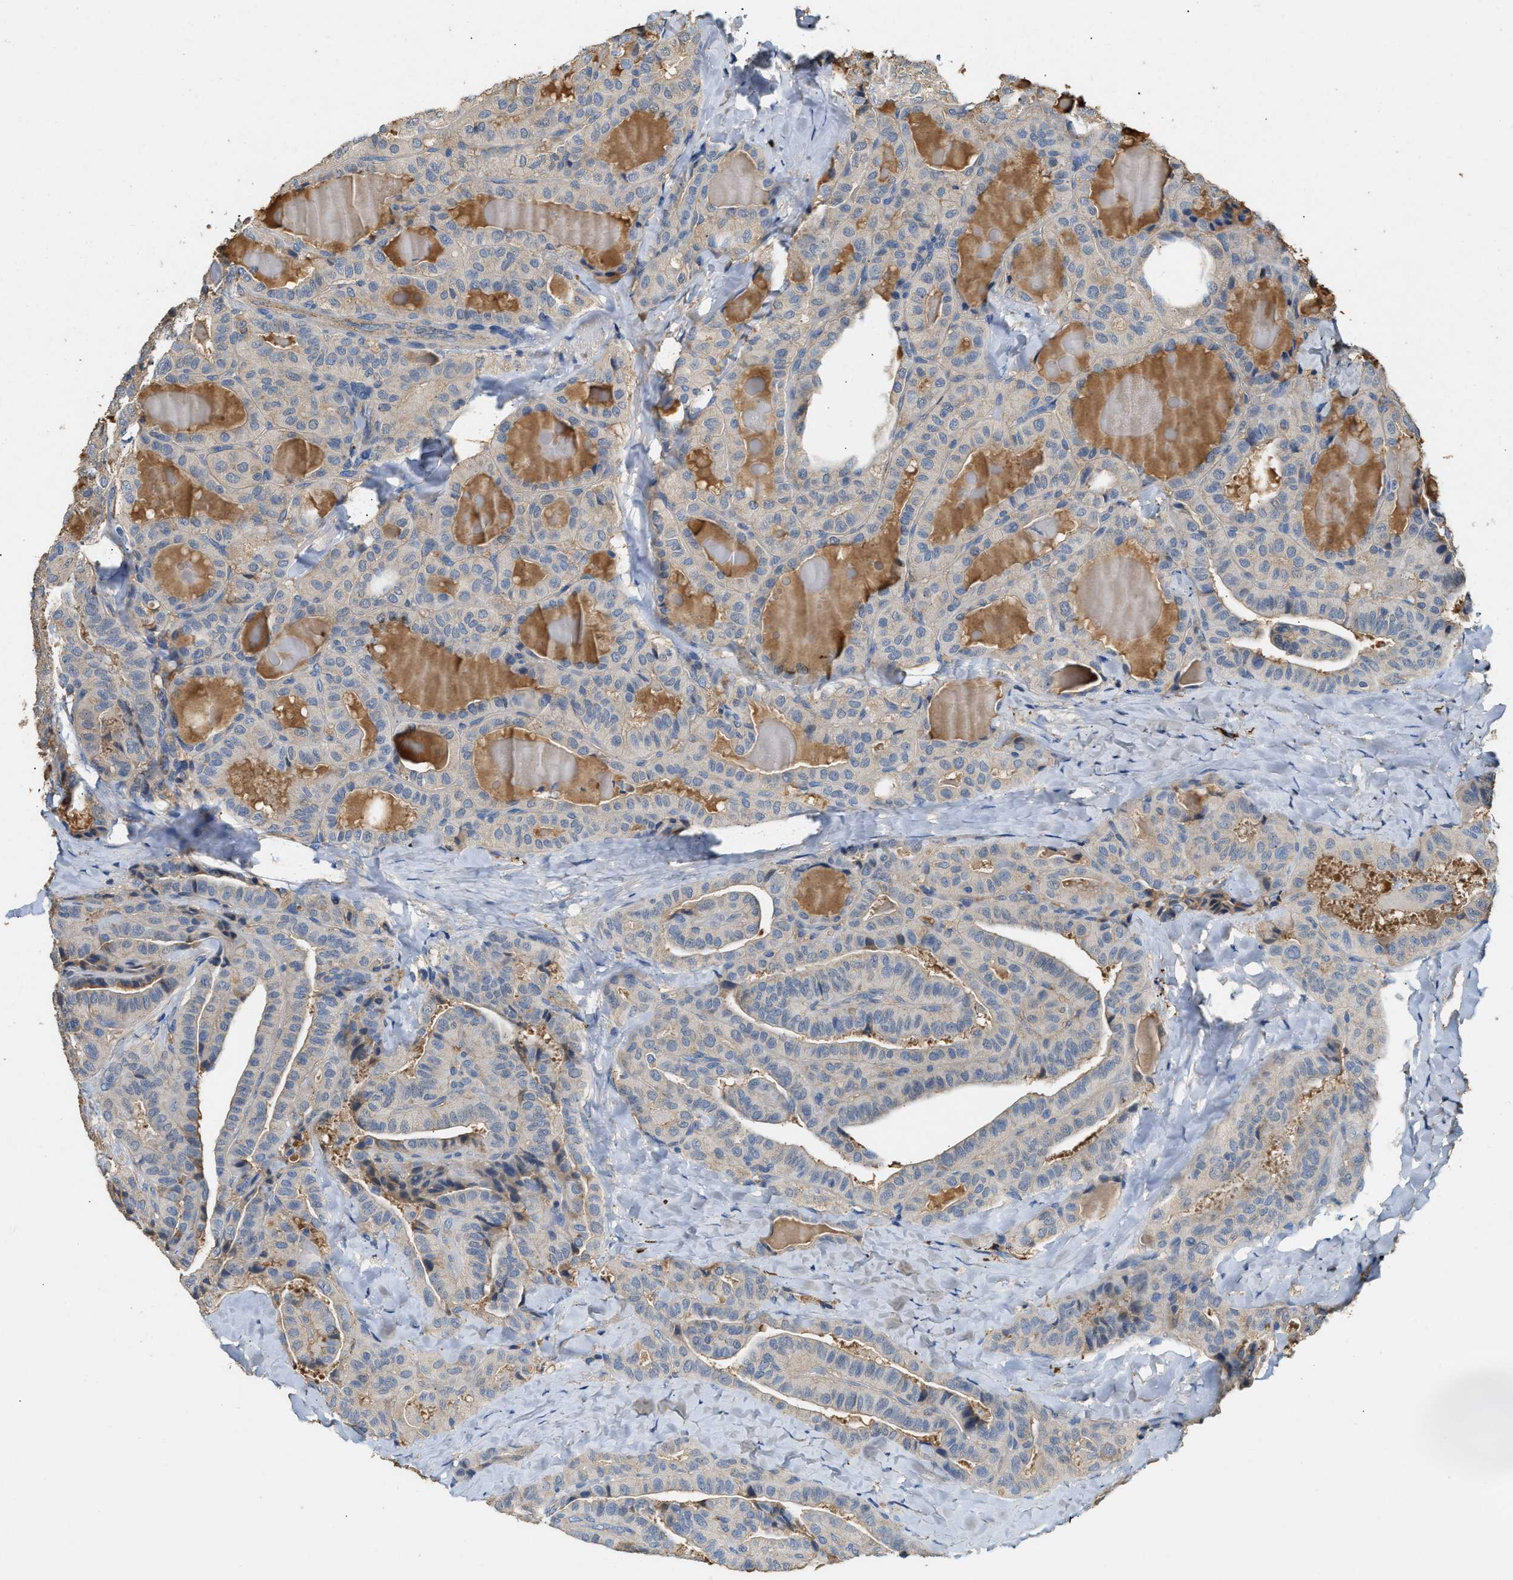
{"staining": {"intensity": "negative", "quantity": "none", "location": "none"}, "tissue": "thyroid cancer", "cell_type": "Tumor cells", "image_type": "cancer", "snomed": [{"axis": "morphology", "description": "Papillary adenocarcinoma, NOS"}, {"axis": "topography", "description": "Thyroid gland"}], "caption": "Immunohistochemical staining of thyroid papillary adenocarcinoma shows no significant expression in tumor cells.", "gene": "TMEM268", "patient": {"sex": "male", "age": 77}}